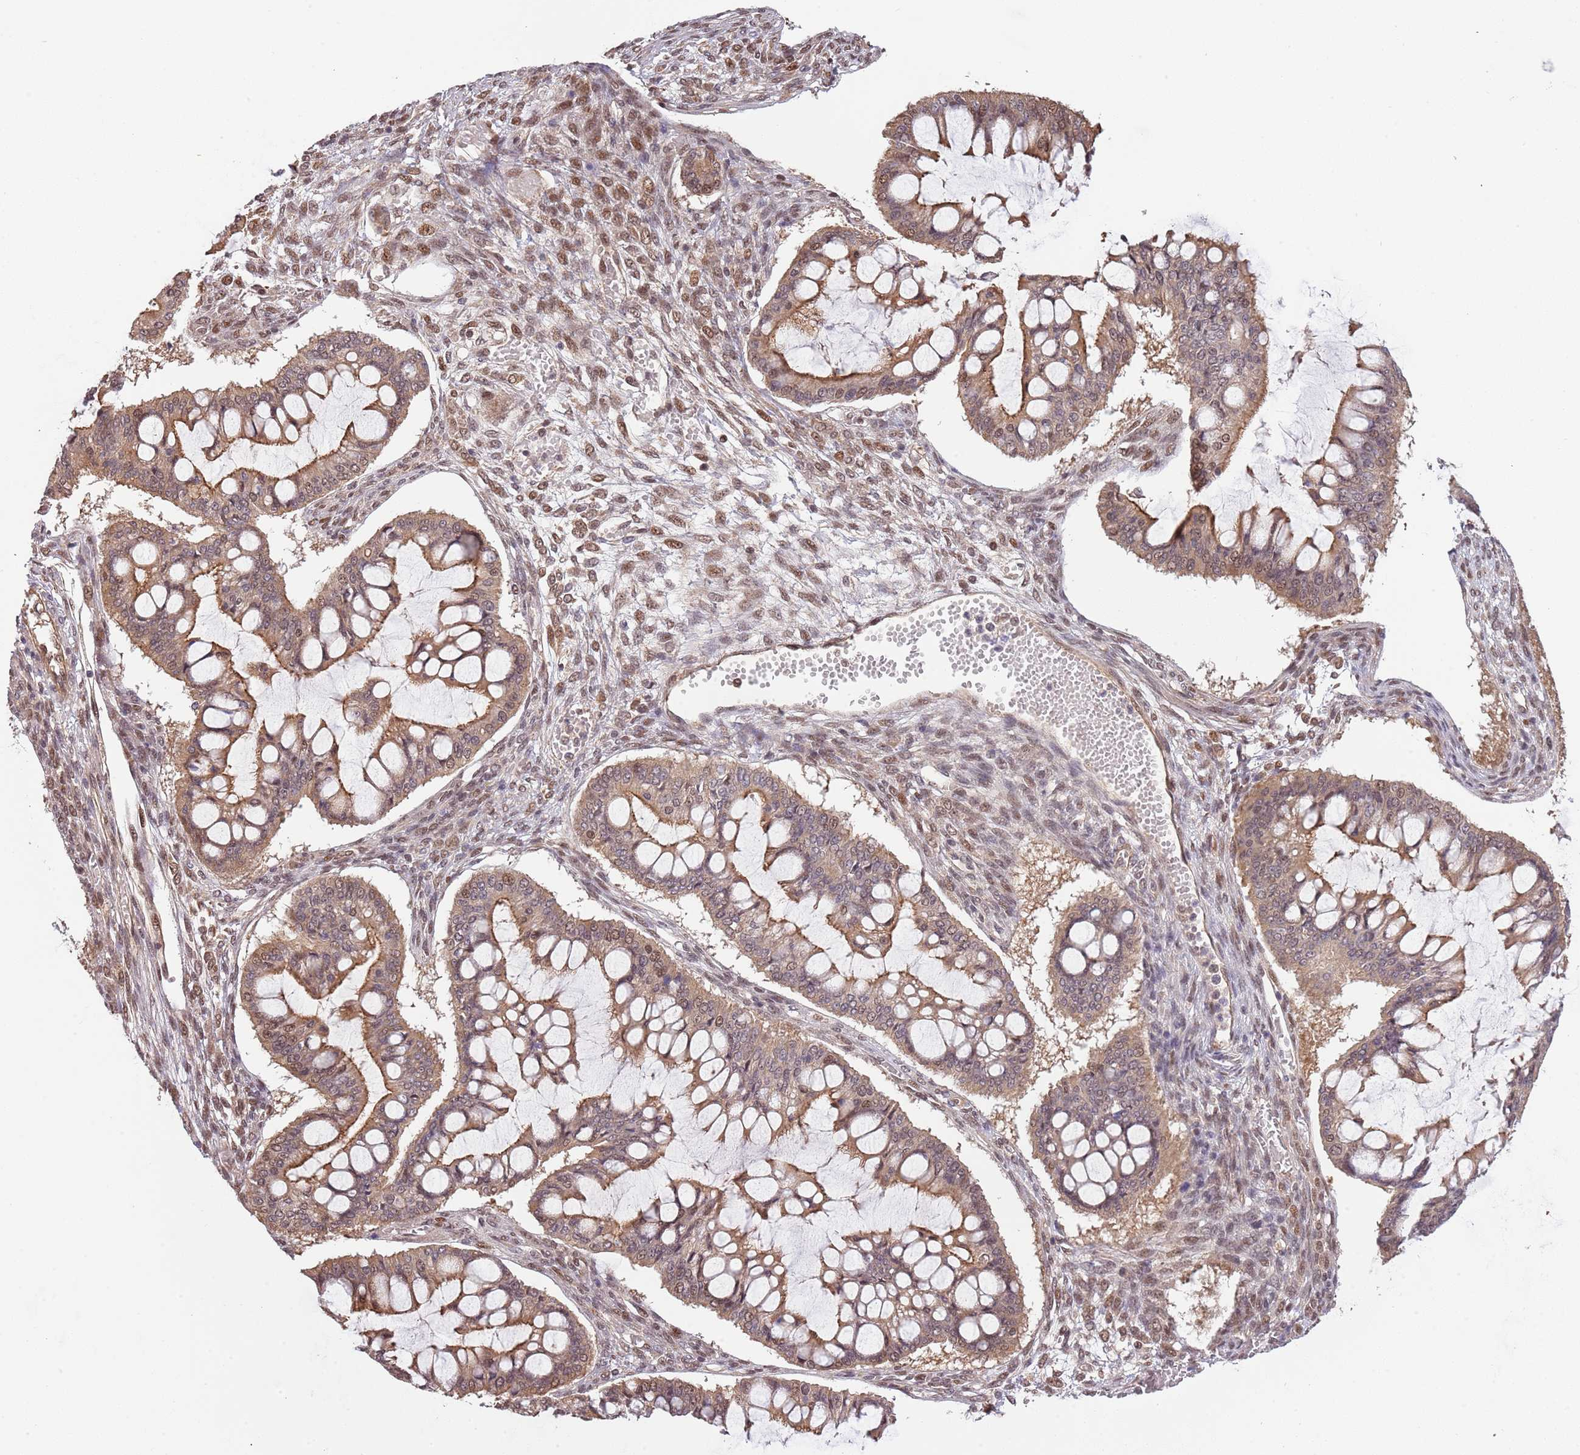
{"staining": {"intensity": "moderate", "quantity": ">75%", "location": "cytoplasmic/membranous,nuclear"}, "tissue": "ovarian cancer", "cell_type": "Tumor cells", "image_type": "cancer", "snomed": [{"axis": "morphology", "description": "Cystadenocarcinoma, mucinous, NOS"}, {"axis": "topography", "description": "Ovary"}], "caption": "IHC staining of ovarian cancer (mucinous cystadenocarcinoma), which shows medium levels of moderate cytoplasmic/membranous and nuclear expression in approximately >75% of tumor cells indicating moderate cytoplasmic/membranous and nuclear protein positivity. The staining was performed using DAB (brown) for protein detection and nuclei were counterstained in hematoxylin (blue).", "gene": "PLSCR5", "patient": {"sex": "female", "age": 73}}